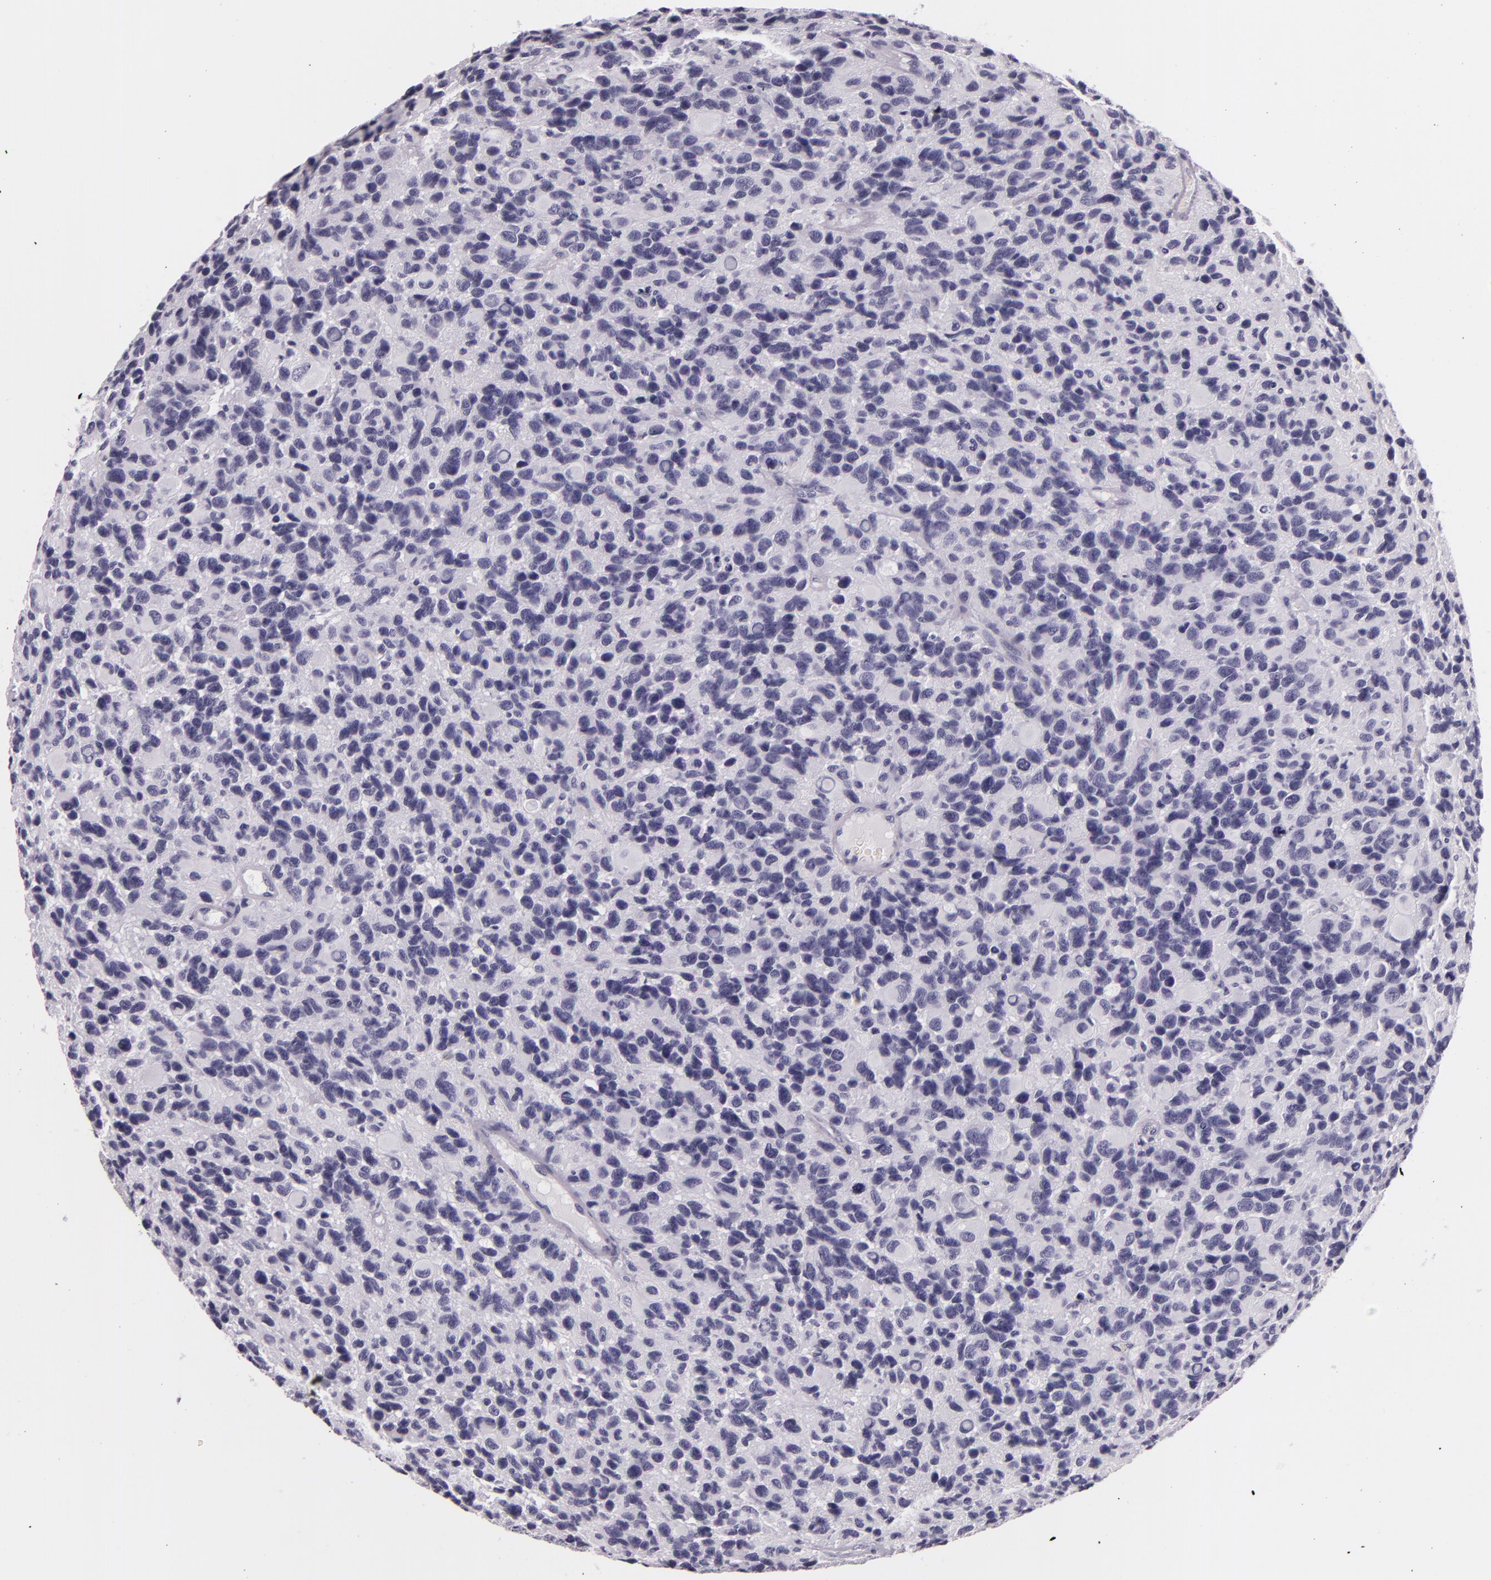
{"staining": {"intensity": "negative", "quantity": "none", "location": "none"}, "tissue": "glioma", "cell_type": "Tumor cells", "image_type": "cancer", "snomed": [{"axis": "morphology", "description": "Glioma, malignant, High grade"}, {"axis": "topography", "description": "Brain"}], "caption": "IHC histopathology image of neoplastic tissue: glioma stained with DAB (3,3'-diaminobenzidine) reveals no significant protein positivity in tumor cells.", "gene": "DLG4", "patient": {"sex": "male", "age": 77}}